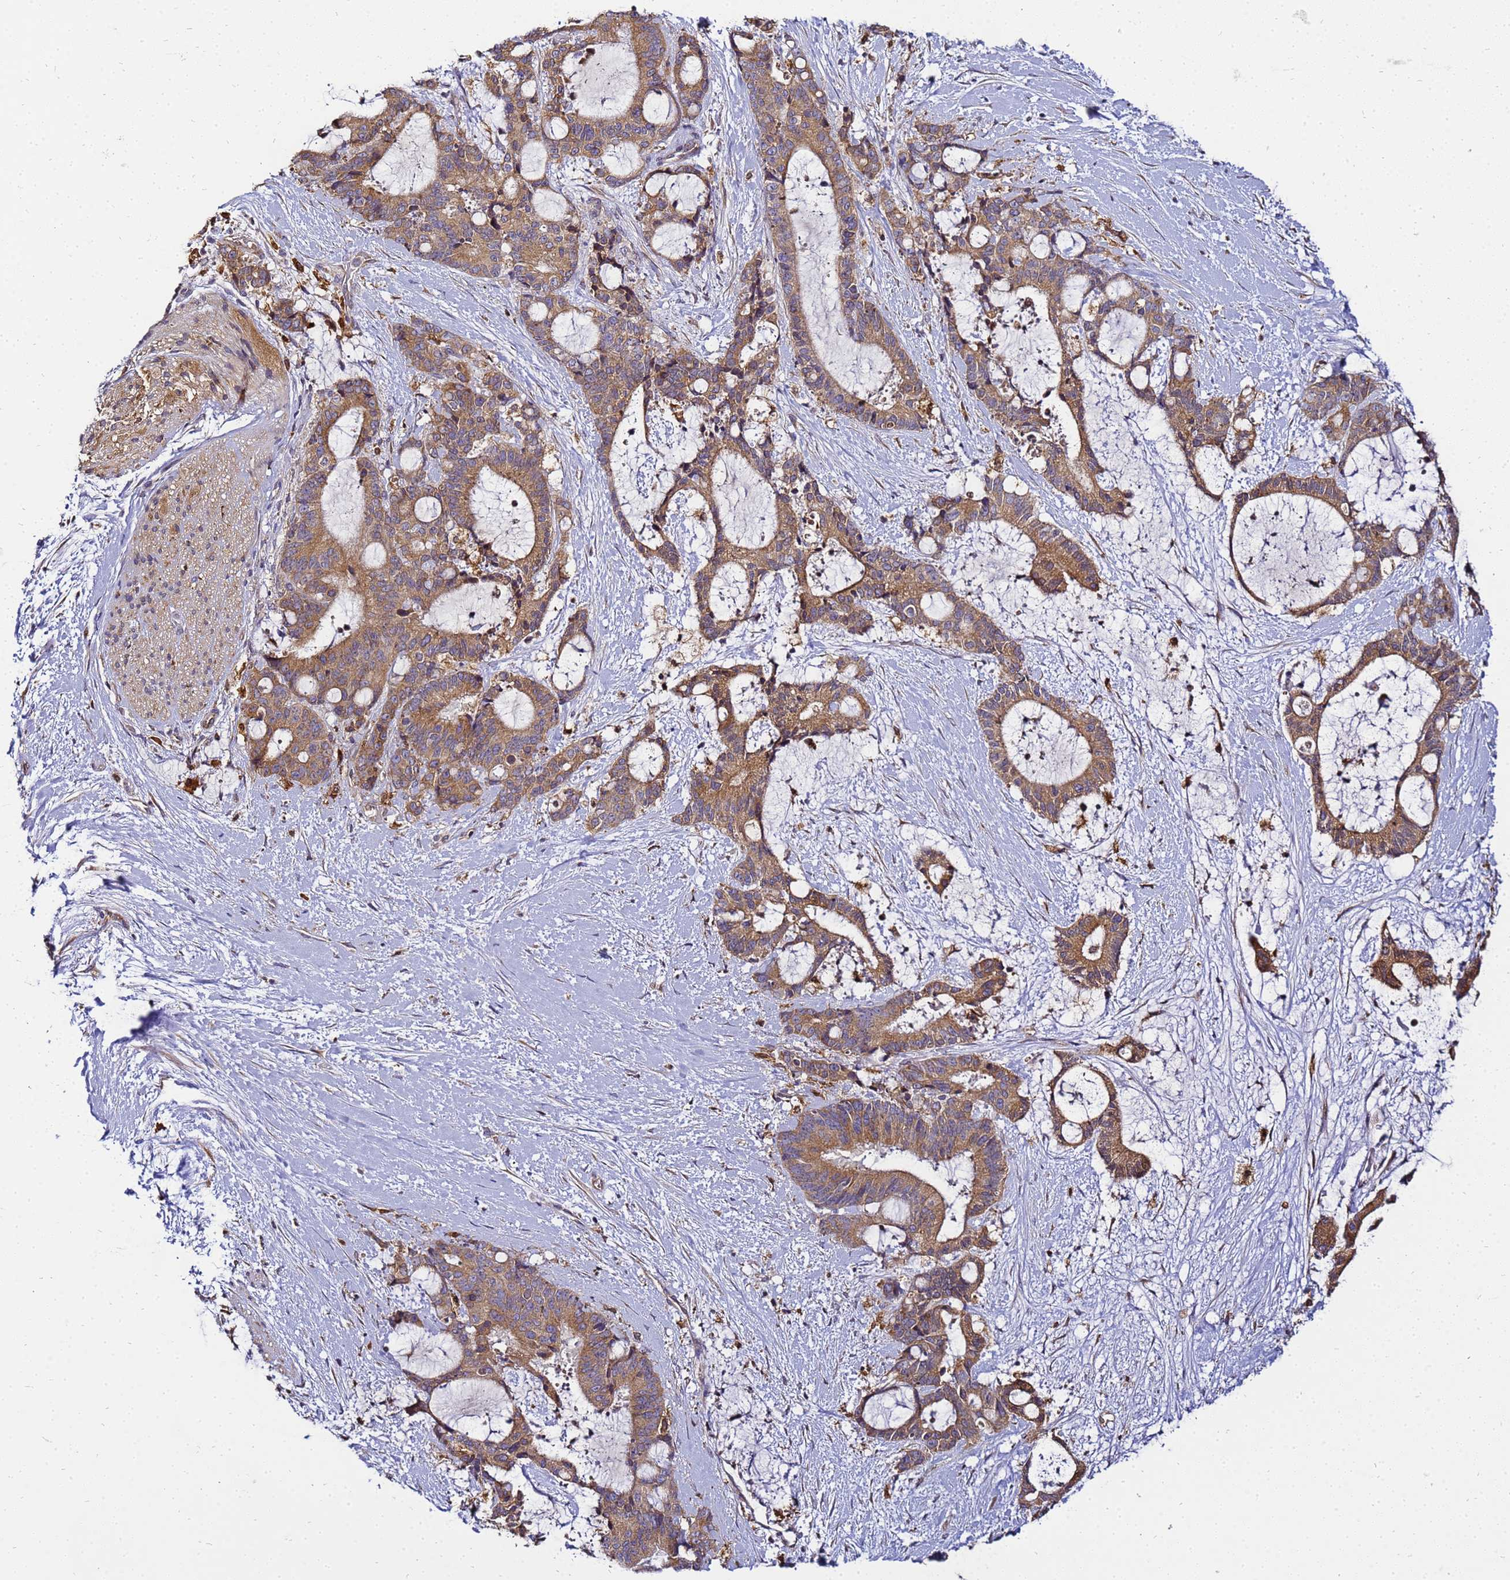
{"staining": {"intensity": "moderate", "quantity": ">75%", "location": "cytoplasmic/membranous"}, "tissue": "liver cancer", "cell_type": "Tumor cells", "image_type": "cancer", "snomed": [{"axis": "morphology", "description": "Normal tissue, NOS"}, {"axis": "morphology", "description": "Cholangiocarcinoma"}, {"axis": "topography", "description": "Liver"}, {"axis": "topography", "description": "Peripheral nerve tissue"}], "caption": "Moderate cytoplasmic/membranous protein positivity is appreciated in approximately >75% of tumor cells in liver cancer.", "gene": "ADPGK", "patient": {"sex": "female", "age": 73}}